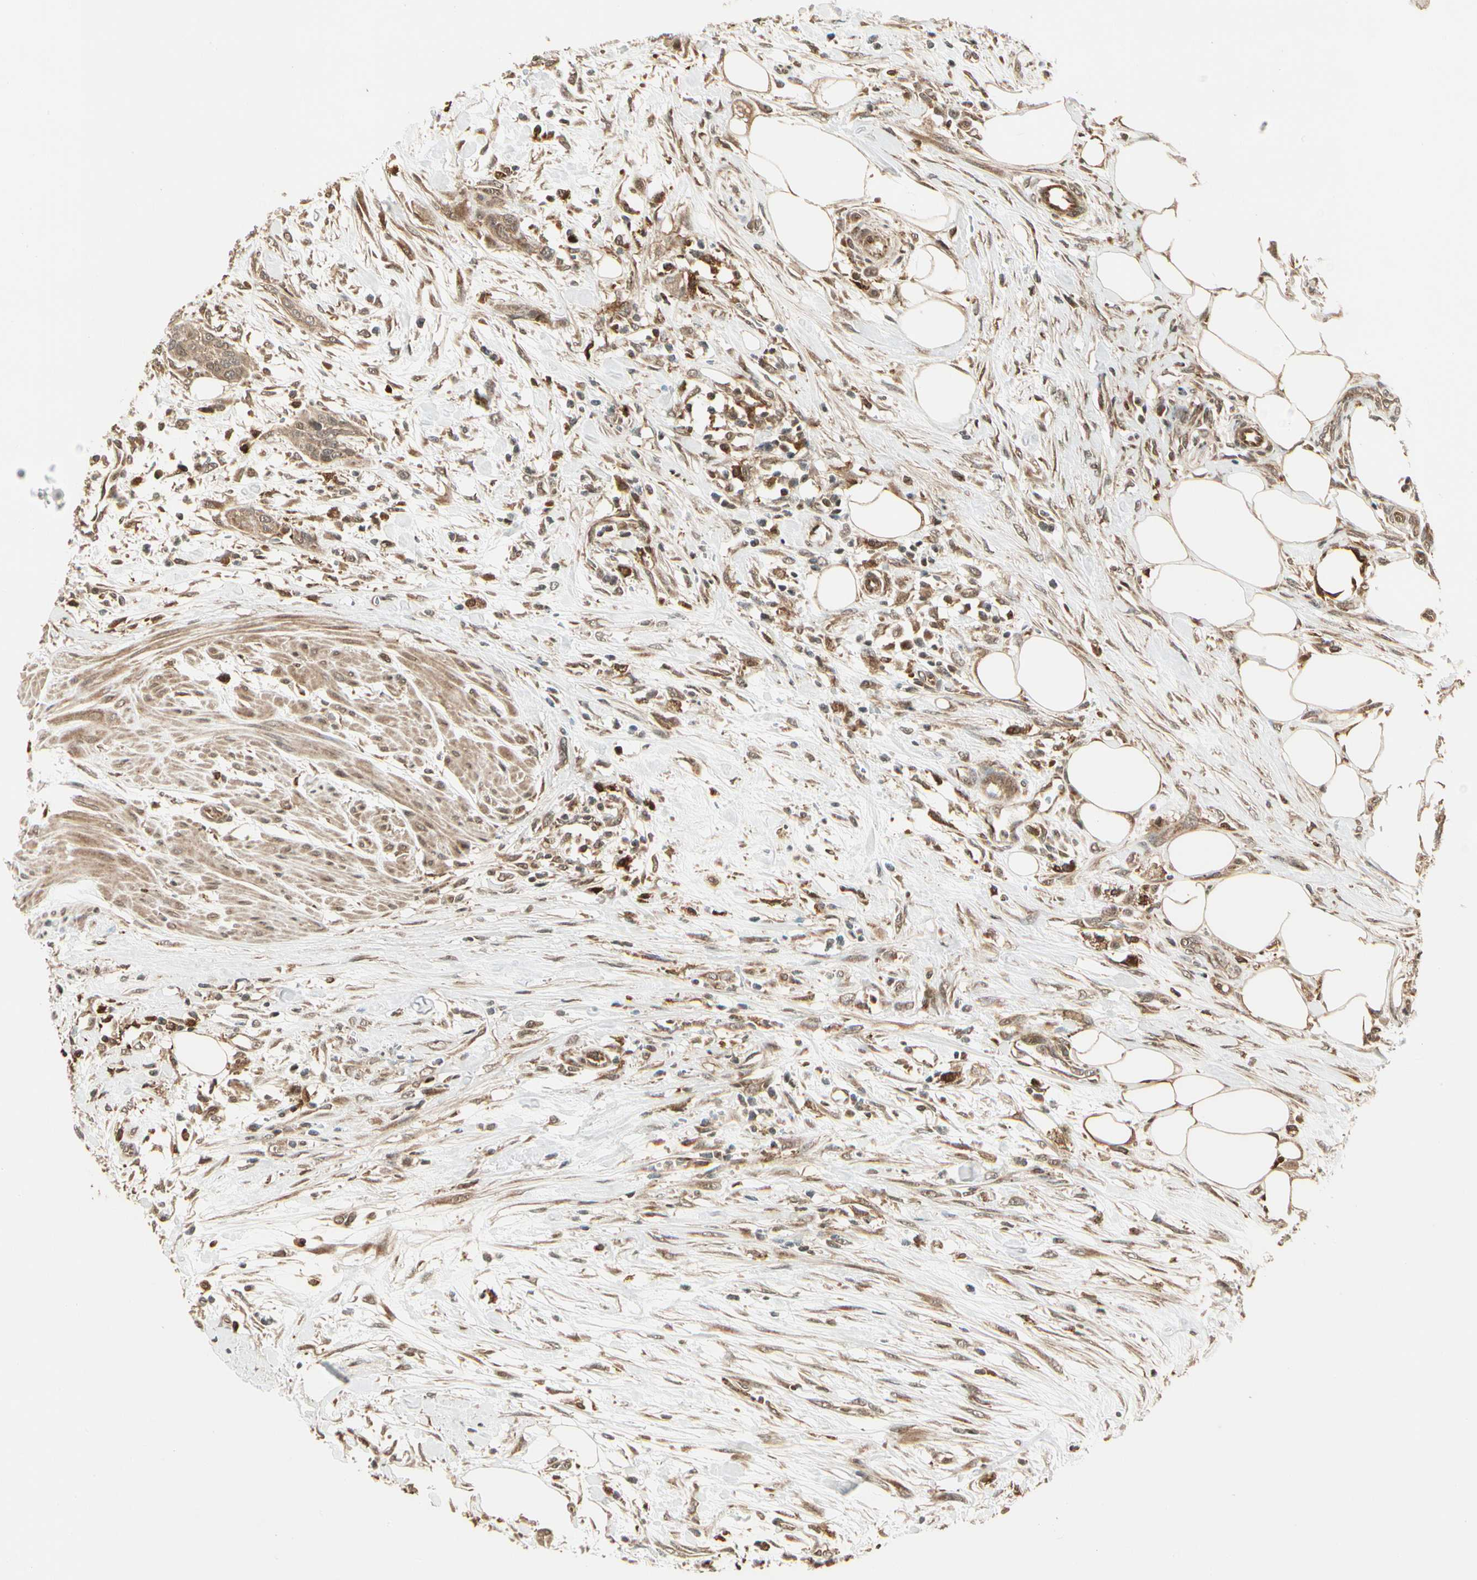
{"staining": {"intensity": "weak", "quantity": ">75%", "location": "cytoplasmic/membranous"}, "tissue": "urothelial cancer", "cell_type": "Tumor cells", "image_type": "cancer", "snomed": [{"axis": "morphology", "description": "Urothelial carcinoma, High grade"}, {"axis": "topography", "description": "Urinary bladder"}], "caption": "Immunohistochemical staining of urothelial cancer displays low levels of weak cytoplasmic/membranous protein positivity in about >75% of tumor cells.", "gene": "GLUL", "patient": {"sex": "male", "age": 35}}